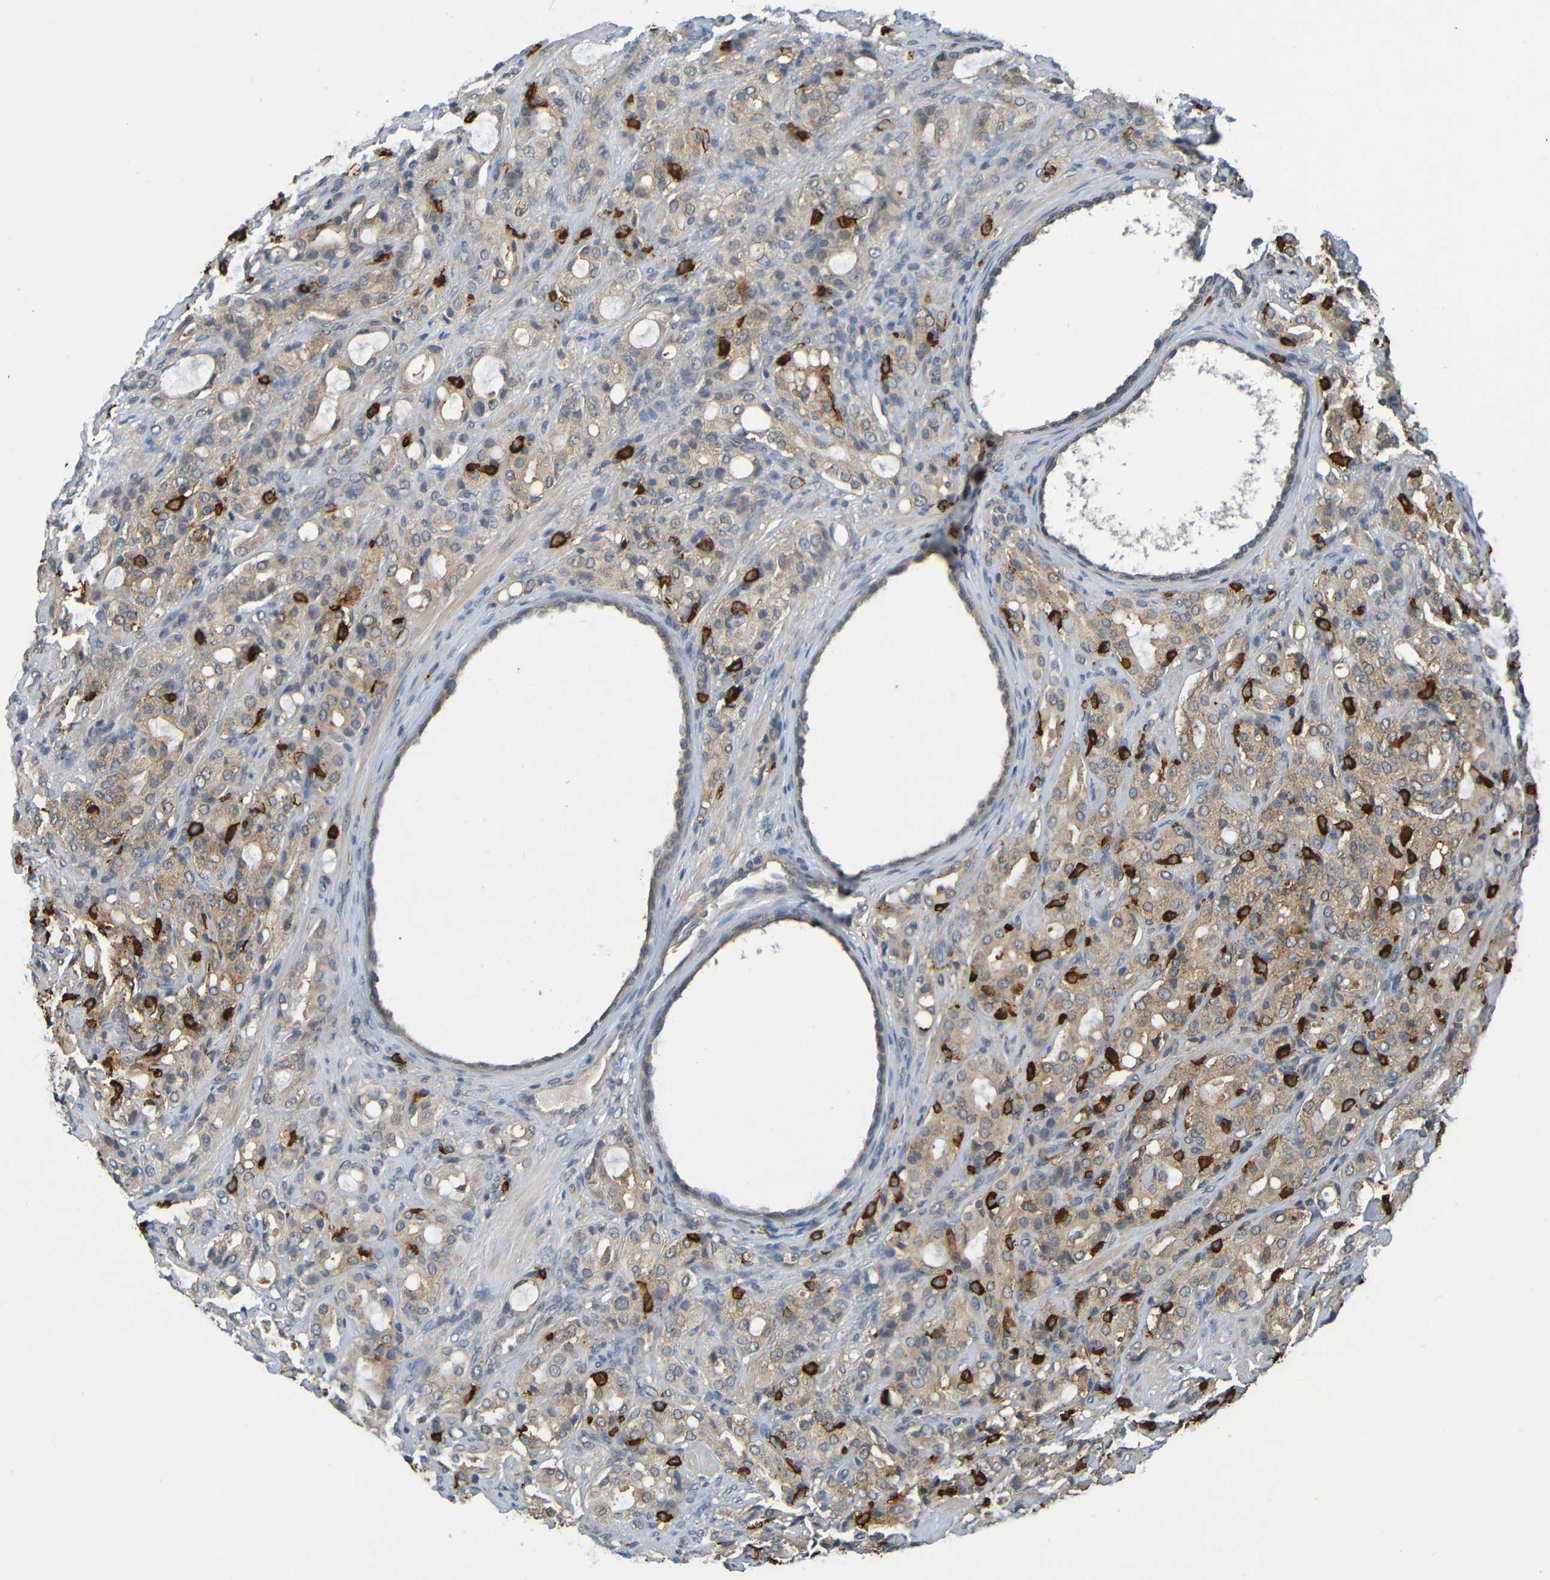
{"staining": {"intensity": "moderate", "quantity": "25%-75%", "location": "cytoplasmic/membranous"}, "tissue": "prostate cancer", "cell_type": "Tumor cells", "image_type": "cancer", "snomed": [{"axis": "morphology", "description": "Adenocarcinoma, High grade"}, {"axis": "topography", "description": "Prostate"}], "caption": "Prostate adenocarcinoma (high-grade) stained with a protein marker reveals moderate staining in tumor cells.", "gene": "C3AR1", "patient": {"sex": "male", "age": 72}}